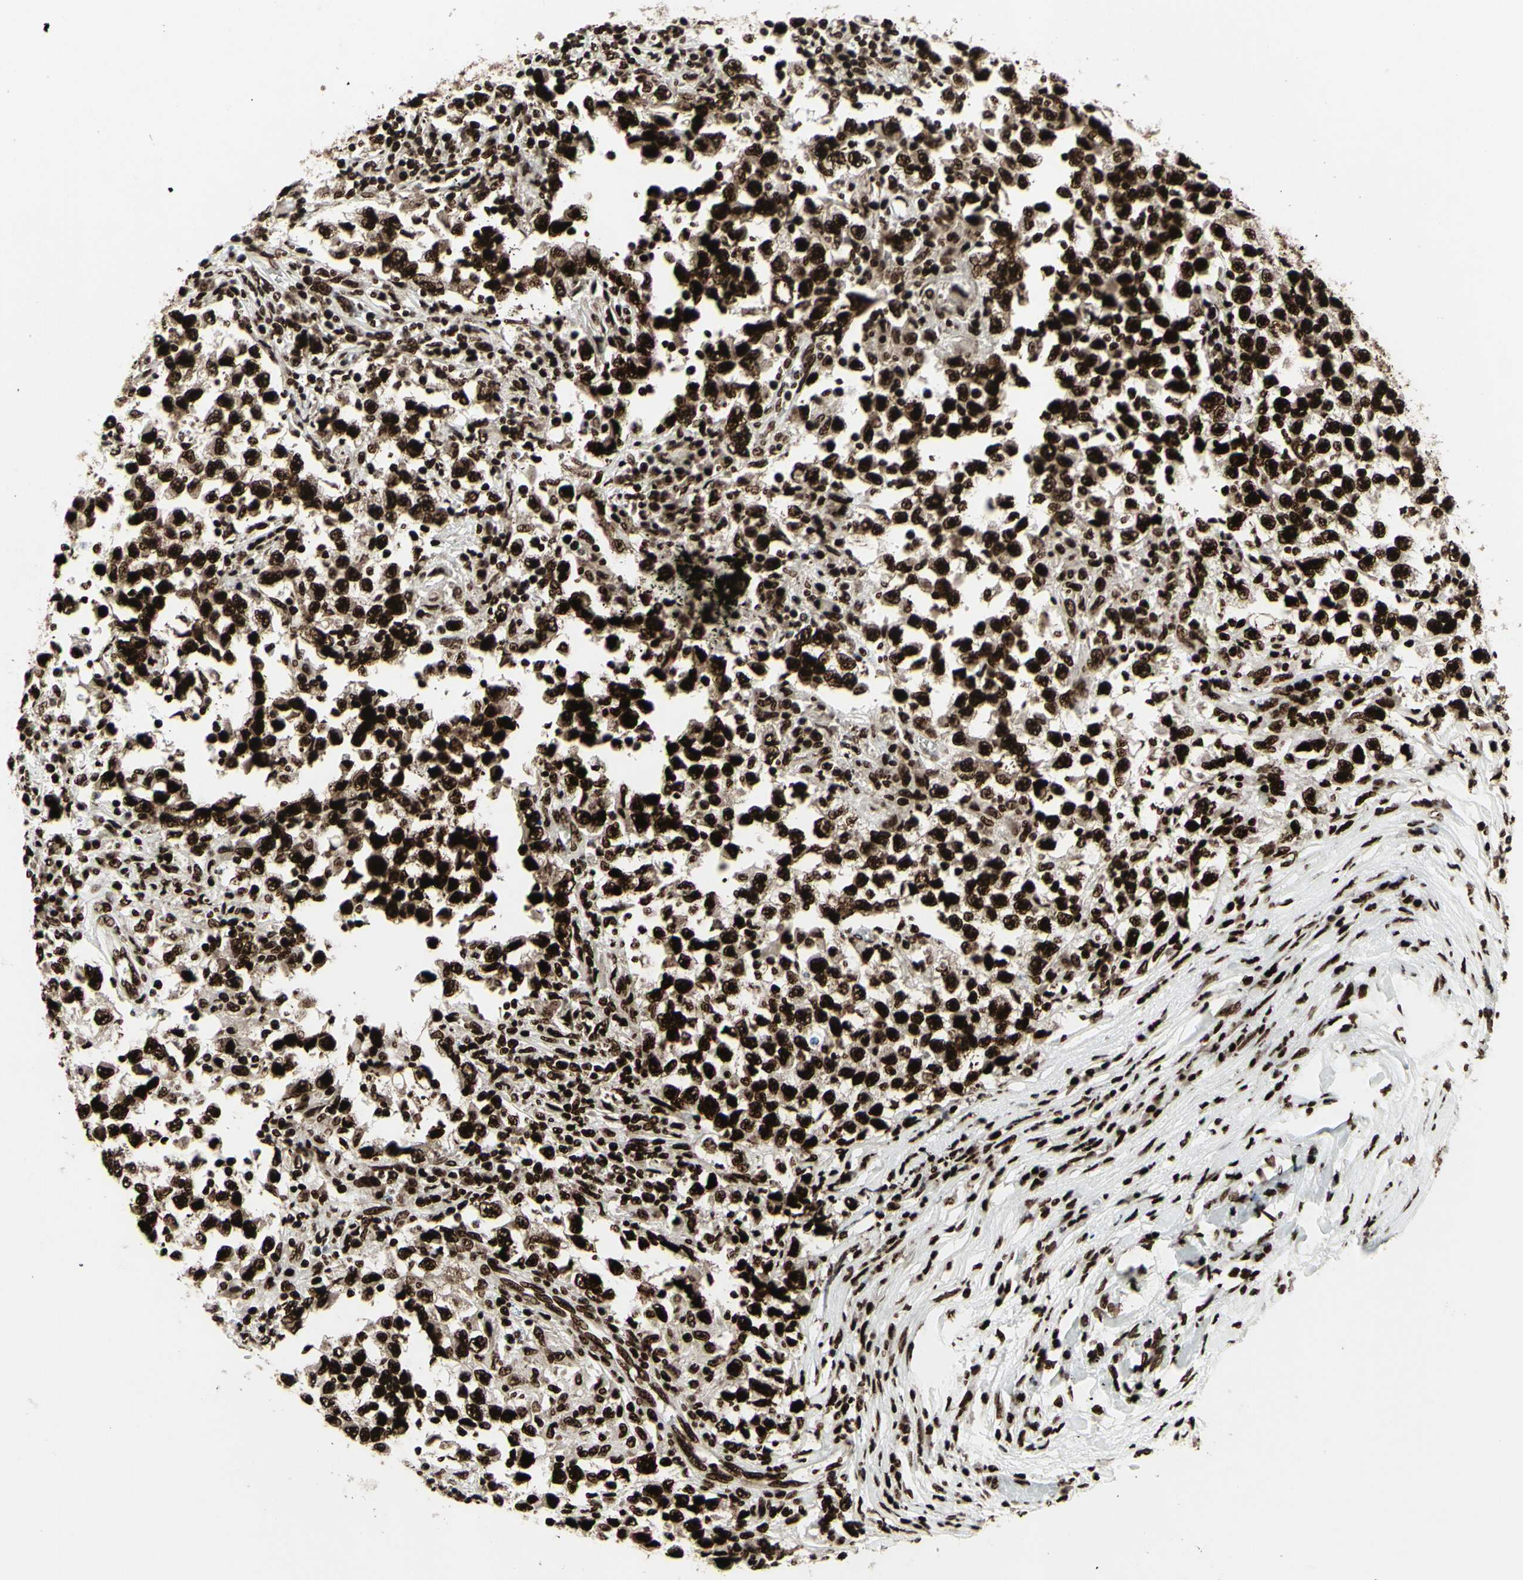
{"staining": {"intensity": "strong", "quantity": ">75%", "location": "nuclear"}, "tissue": "testis cancer", "cell_type": "Tumor cells", "image_type": "cancer", "snomed": [{"axis": "morphology", "description": "Carcinoma, Embryonal, NOS"}, {"axis": "topography", "description": "Testis"}], "caption": "The histopathology image displays a brown stain indicating the presence of a protein in the nuclear of tumor cells in testis cancer (embryonal carcinoma).", "gene": "U2AF2", "patient": {"sex": "male", "age": 21}}